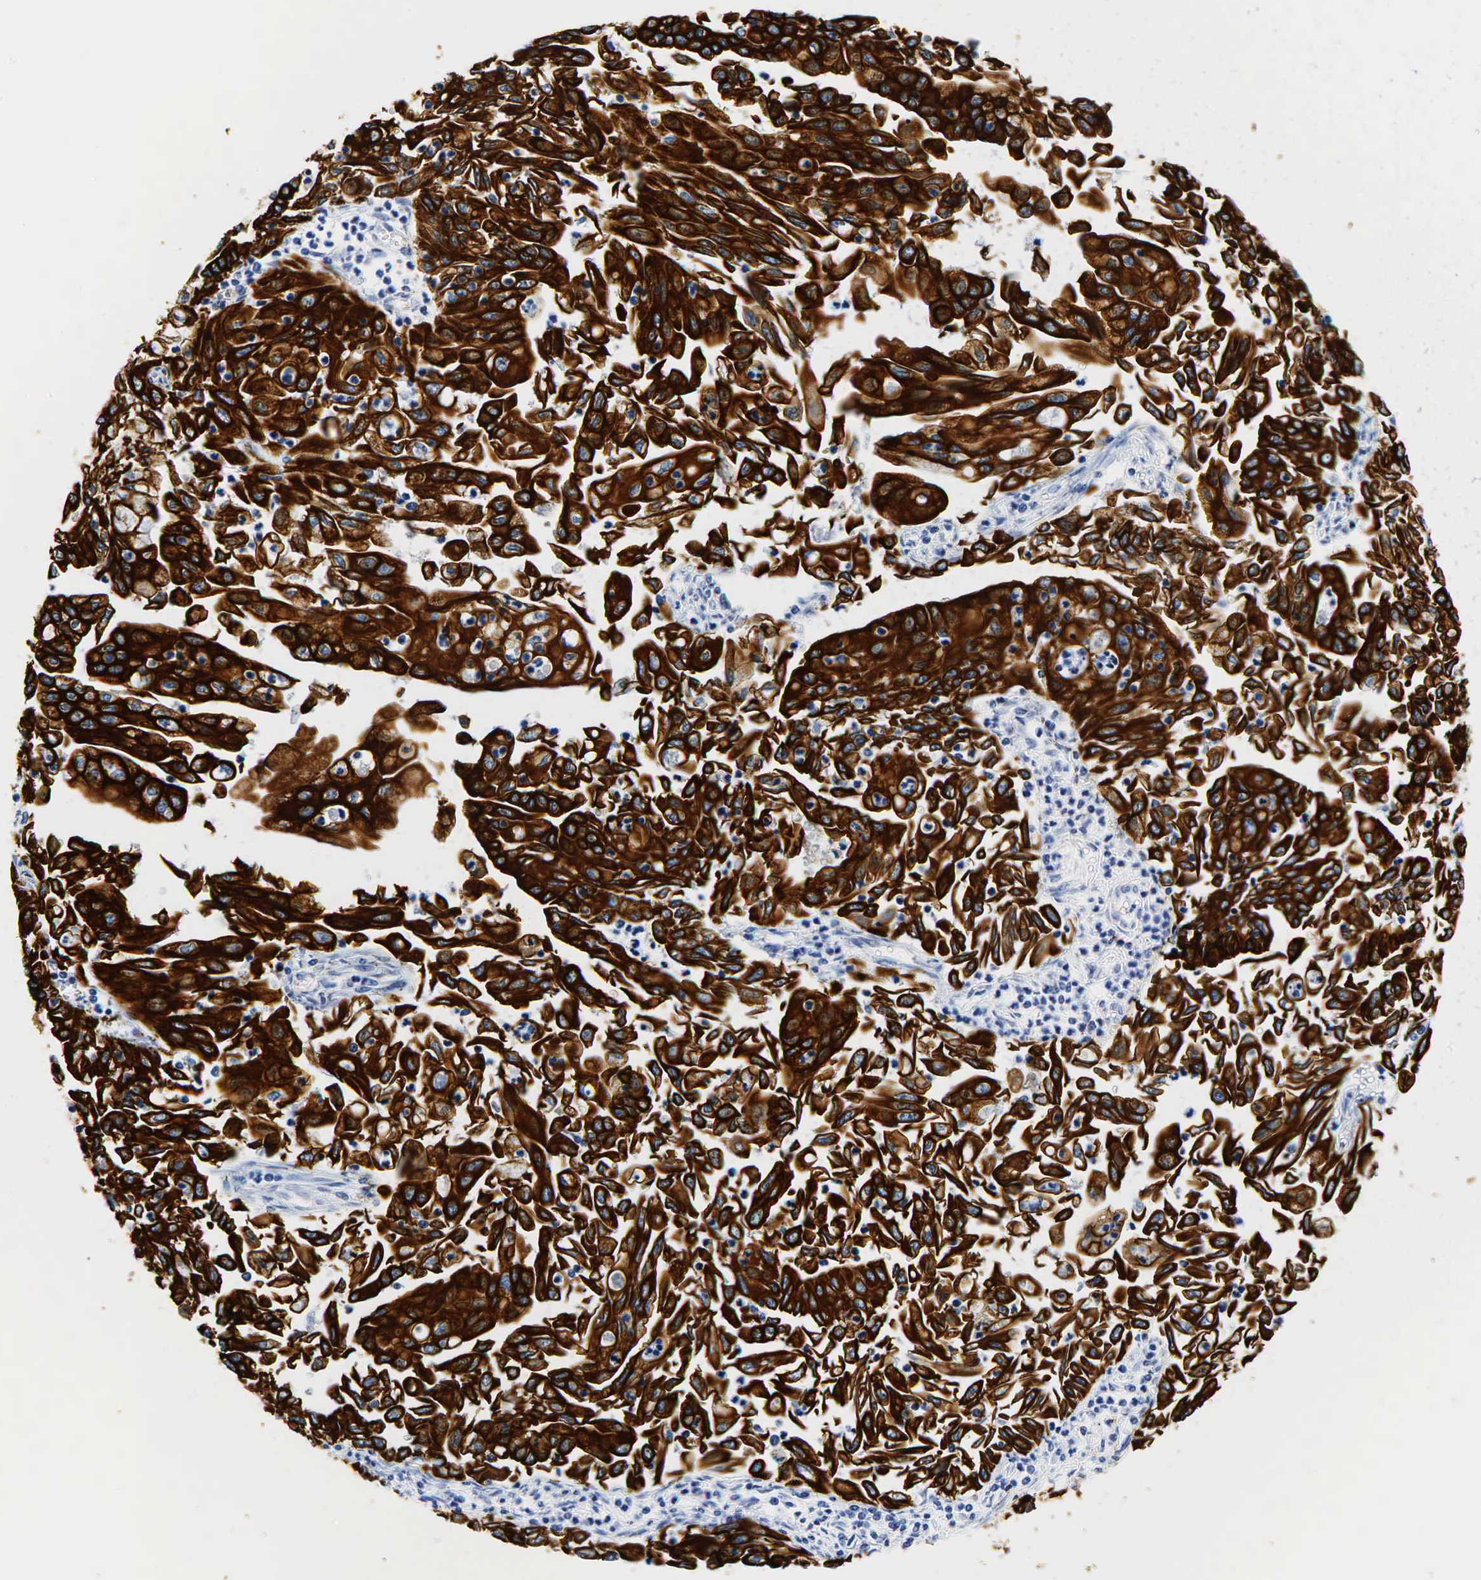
{"staining": {"intensity": "strong", "quantity": ">75%", "location": "cytoplasmic/membranous"}, "tissue": "endometrial cancer", "cell_type": "Tumor cells", "image_type": "cancer", "snomed": [{"axis": "morphology", "description": "Adenocarcinoma, NOS"}, {"axis": "topography", "description": "Endometrium"}], "caption": "Immunohistochemical staining of human adenocarcinoma (endometrial) displays strong cytoplasmic/membranous protein positivity in approximately >75% of tumor cells.", "gene": "KRT19", "patient": {"sex": "female", "age": 75}}